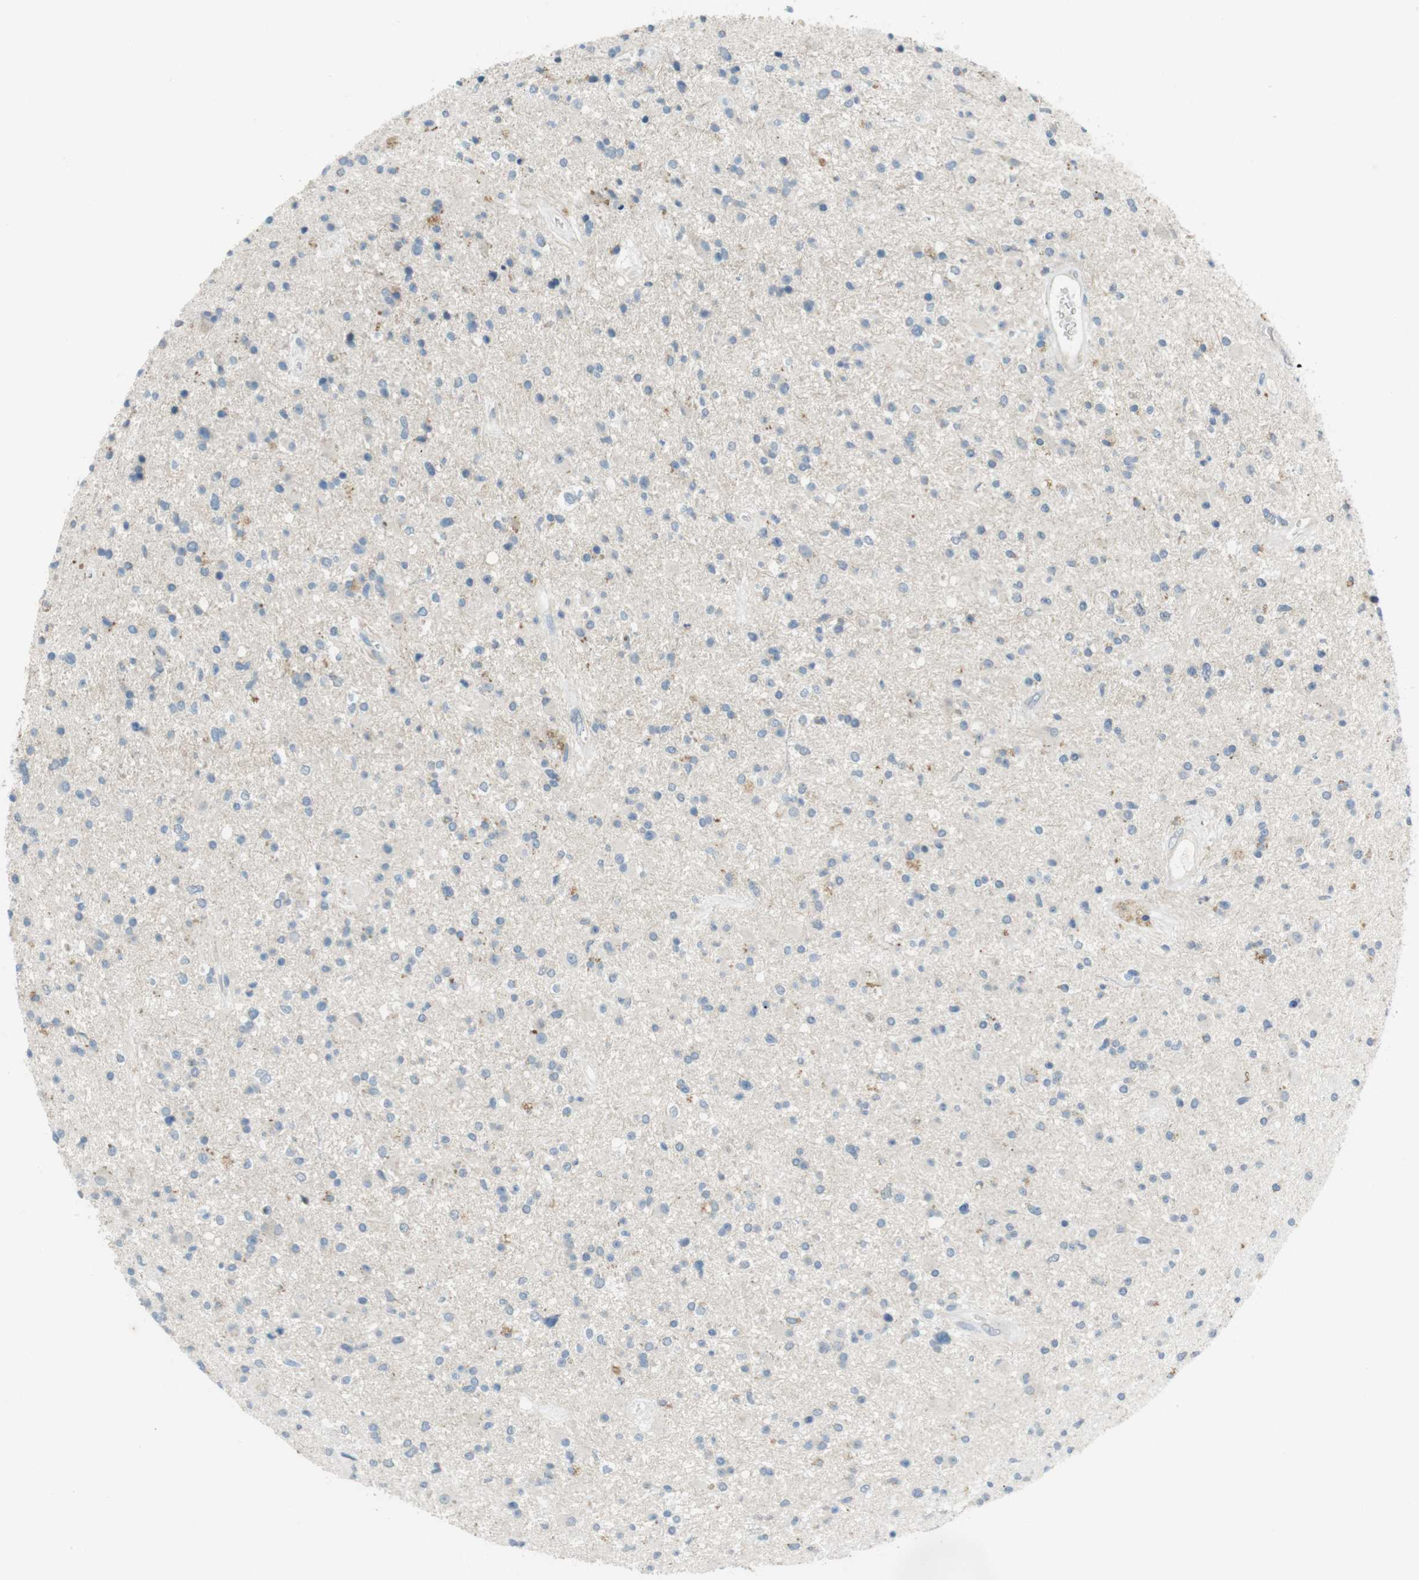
{"staining": {"intensity": "negative", "quantity": "none", "location": "none"}, "tissue": "glioma", "cell_type": "Tumor cells", "image_type": "cancer", "snomed": [{"axis": "morphology", "description": "Glioma, malignant, High grade"}, {"axis": "topography", "description": "Brain"}], "caption": "Immunohistochemical staining of human glioma reveals no significant positivity in tumor cells.", "gene": "MUC5B", "patient": {"sex": "male", "age": 33}}